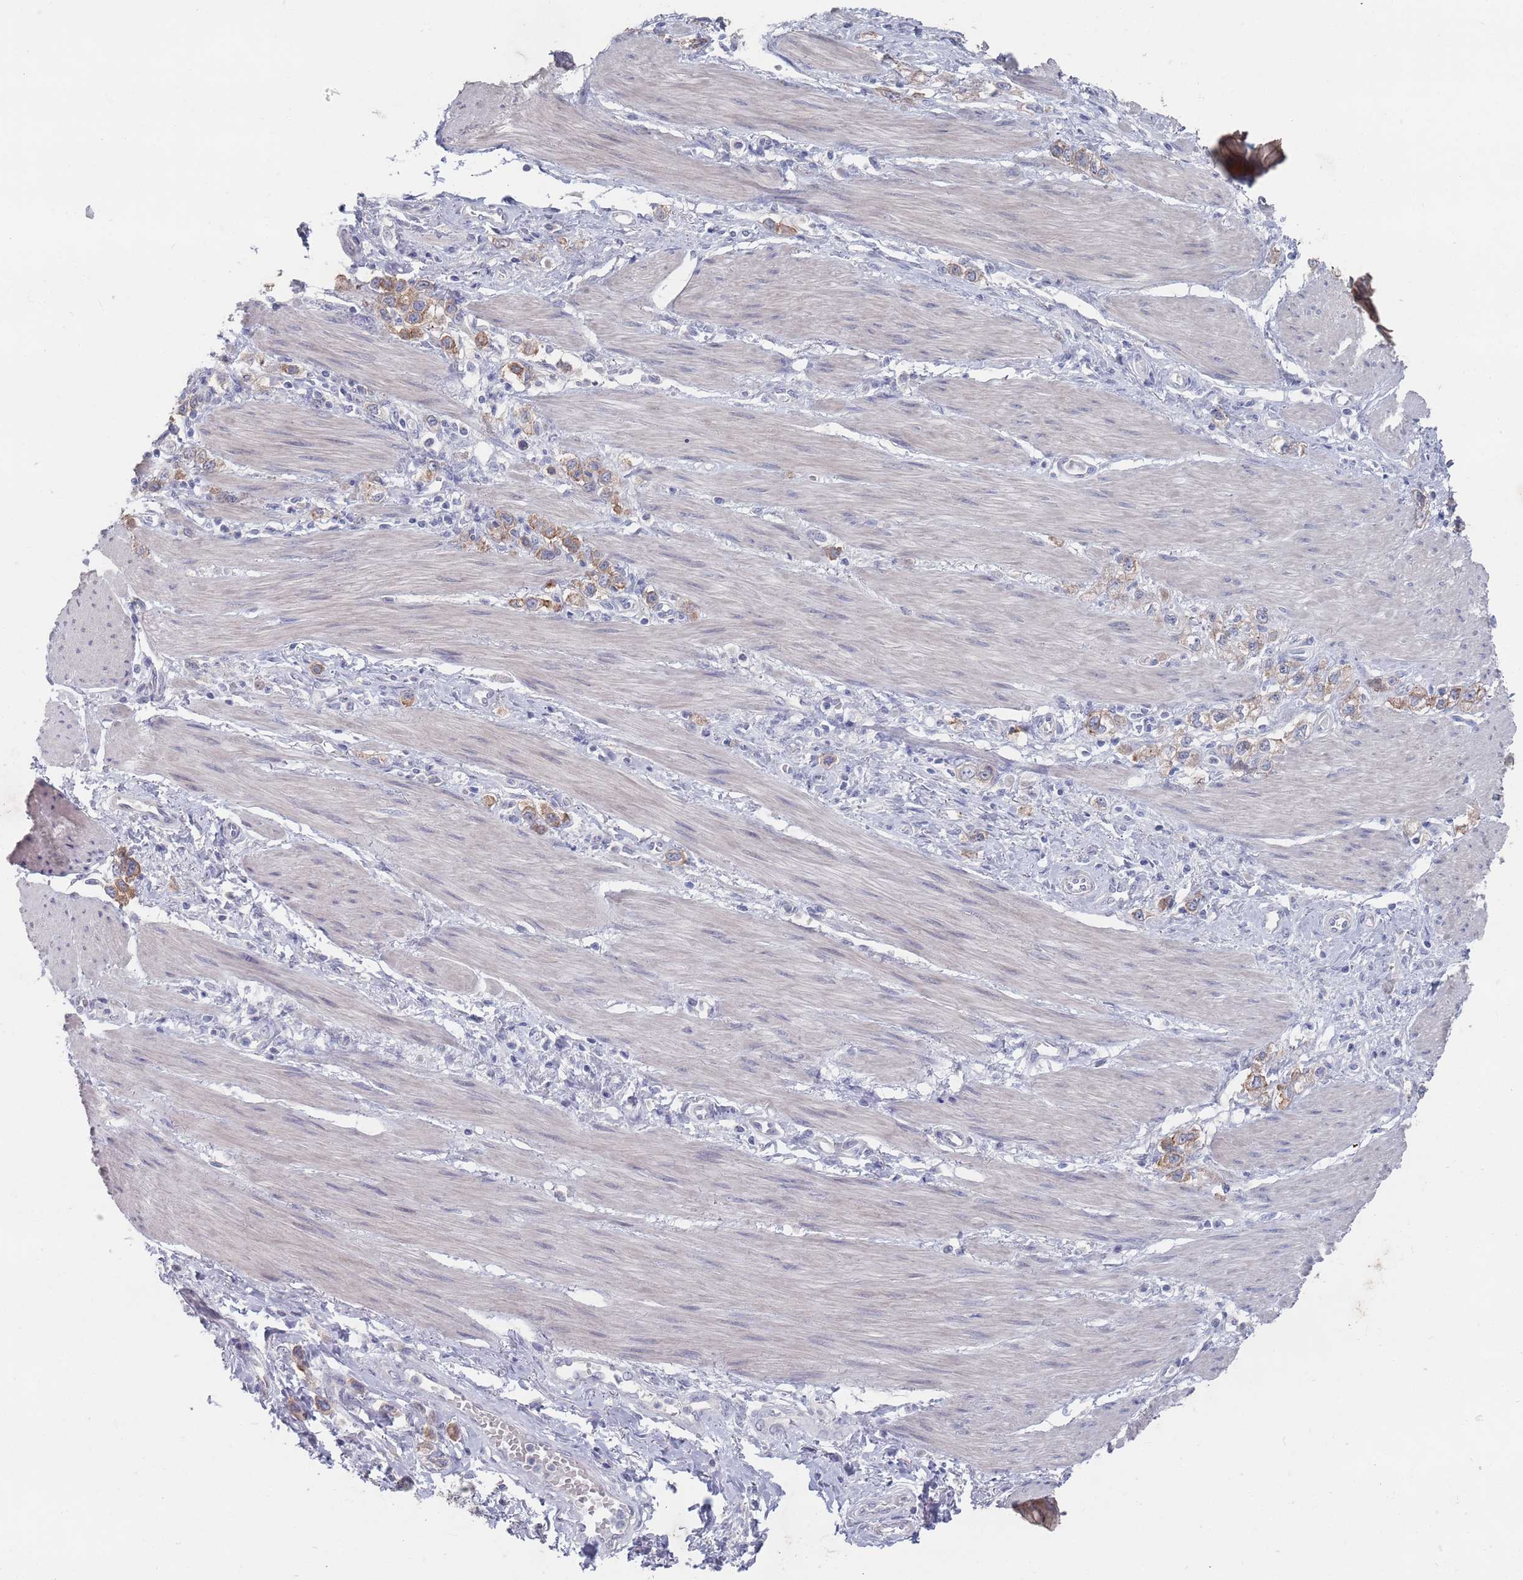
{"staining": {"intensity": "strong", "quantity": ">75%", "location": "cytoplasmic/membranous"}, "tissue": "stomach cancer", "cell_type": "Tumor cells", "image_type": "cancer", "snomed": [{"axis": "morphology", "description": "Adenocarcinoma, NOS"}, {"axis": "topography", "description": "Stomach"}], "caption": "Strong cytoplasmic/membranous positivity is present in approximately >75% of tumor cells in stomach adenocarcinoma.", "gene": "PROM2", "patient": {"sex": "female", "age": 65}}